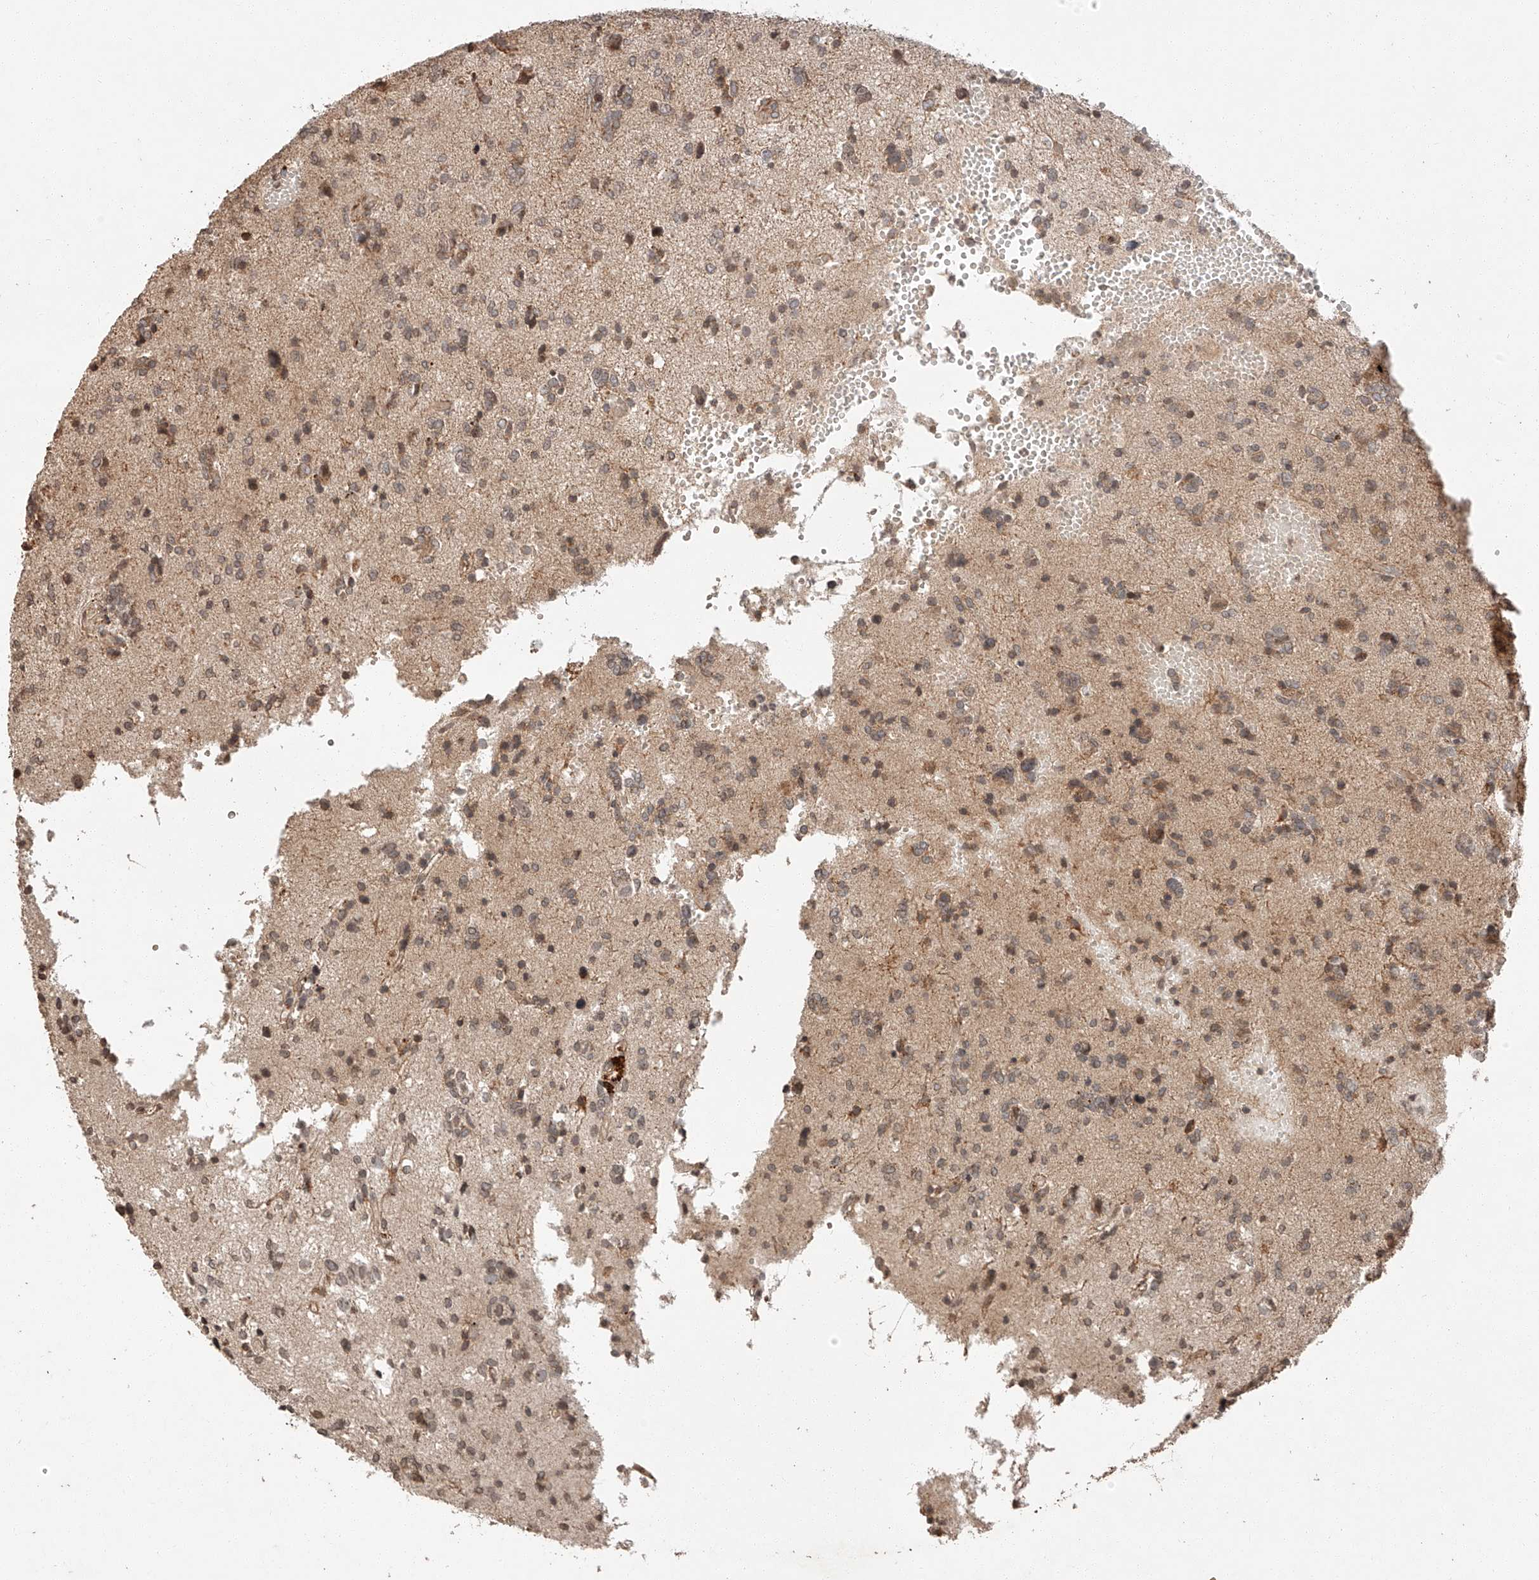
{"staining": {"intensity": "negative", "quantity": "none", "location": "none"}, "tissue": "glioma", "cell_type": "Tumor cells", "image_type": "cancer", "snomed": [{"axis": "morphology", "description": "Glioma, malignant, High grade"}, {"axis": "topography", "description": "Brain"}], "caption": "Malignant high-grade glioma was stained to show a protein in brown. There is no significant expression in tumor cells.", "gene": "ARHGAP33", "patient": {"sex": "female", "age": 59}}